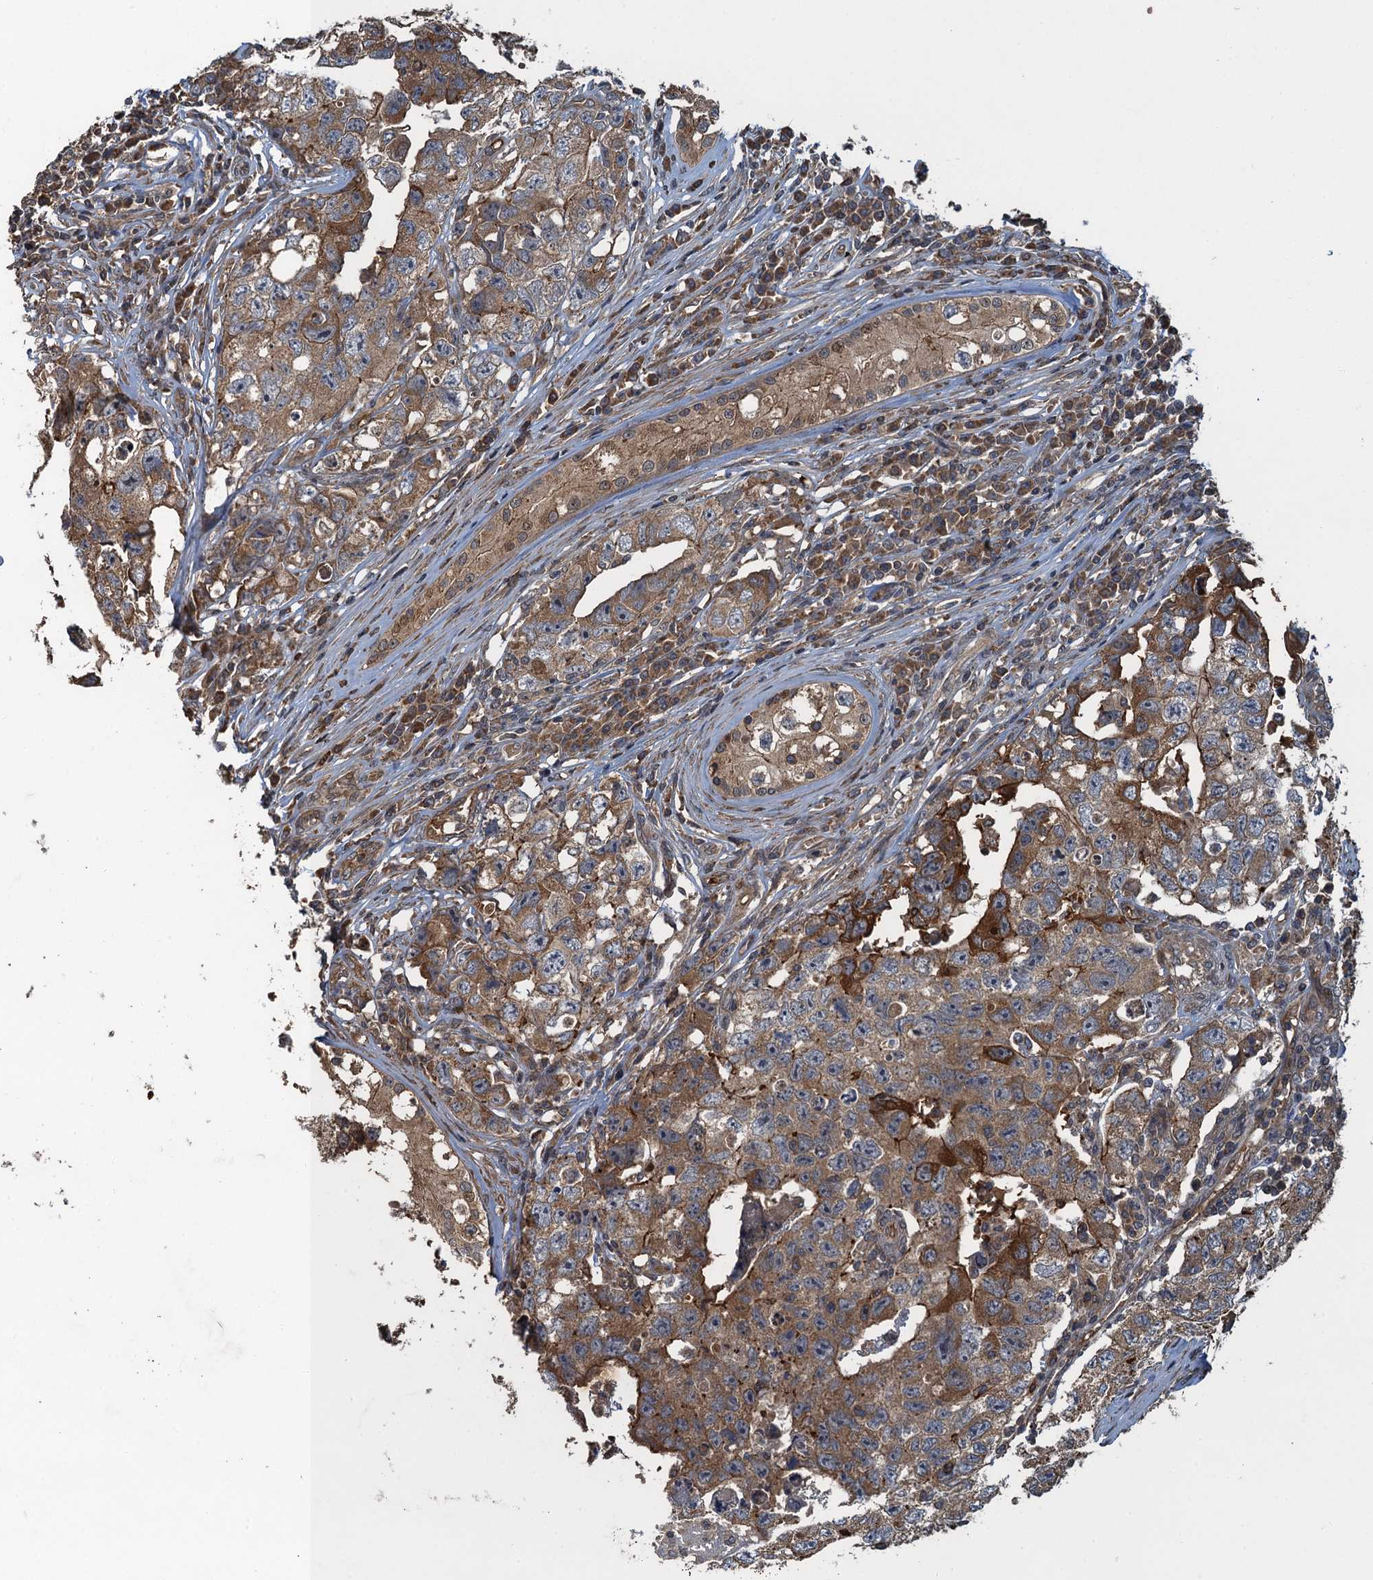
{"staining": {"intensity": "moderate", "quantity": ">75%", "location": "cytoplasmic/membranous"}, "tissue": "testis cancer", "cell_type": "Tumor cells", "image_type": "cancer", "snomed": [{"axis": "morphology", "description": "Carcinoma, Embryonal, NOS"}, {"axis": "topography", "description": "Testis"}], "caption": "About >75% of tumor cells in testis cancer (embryonal carcinoma) show moderate cytoplasmic/membranous protein staining as visualized by brown immunohistochemical staining.", "gene": "SNX32", "patient": {"sex": "male", "age": 17}}